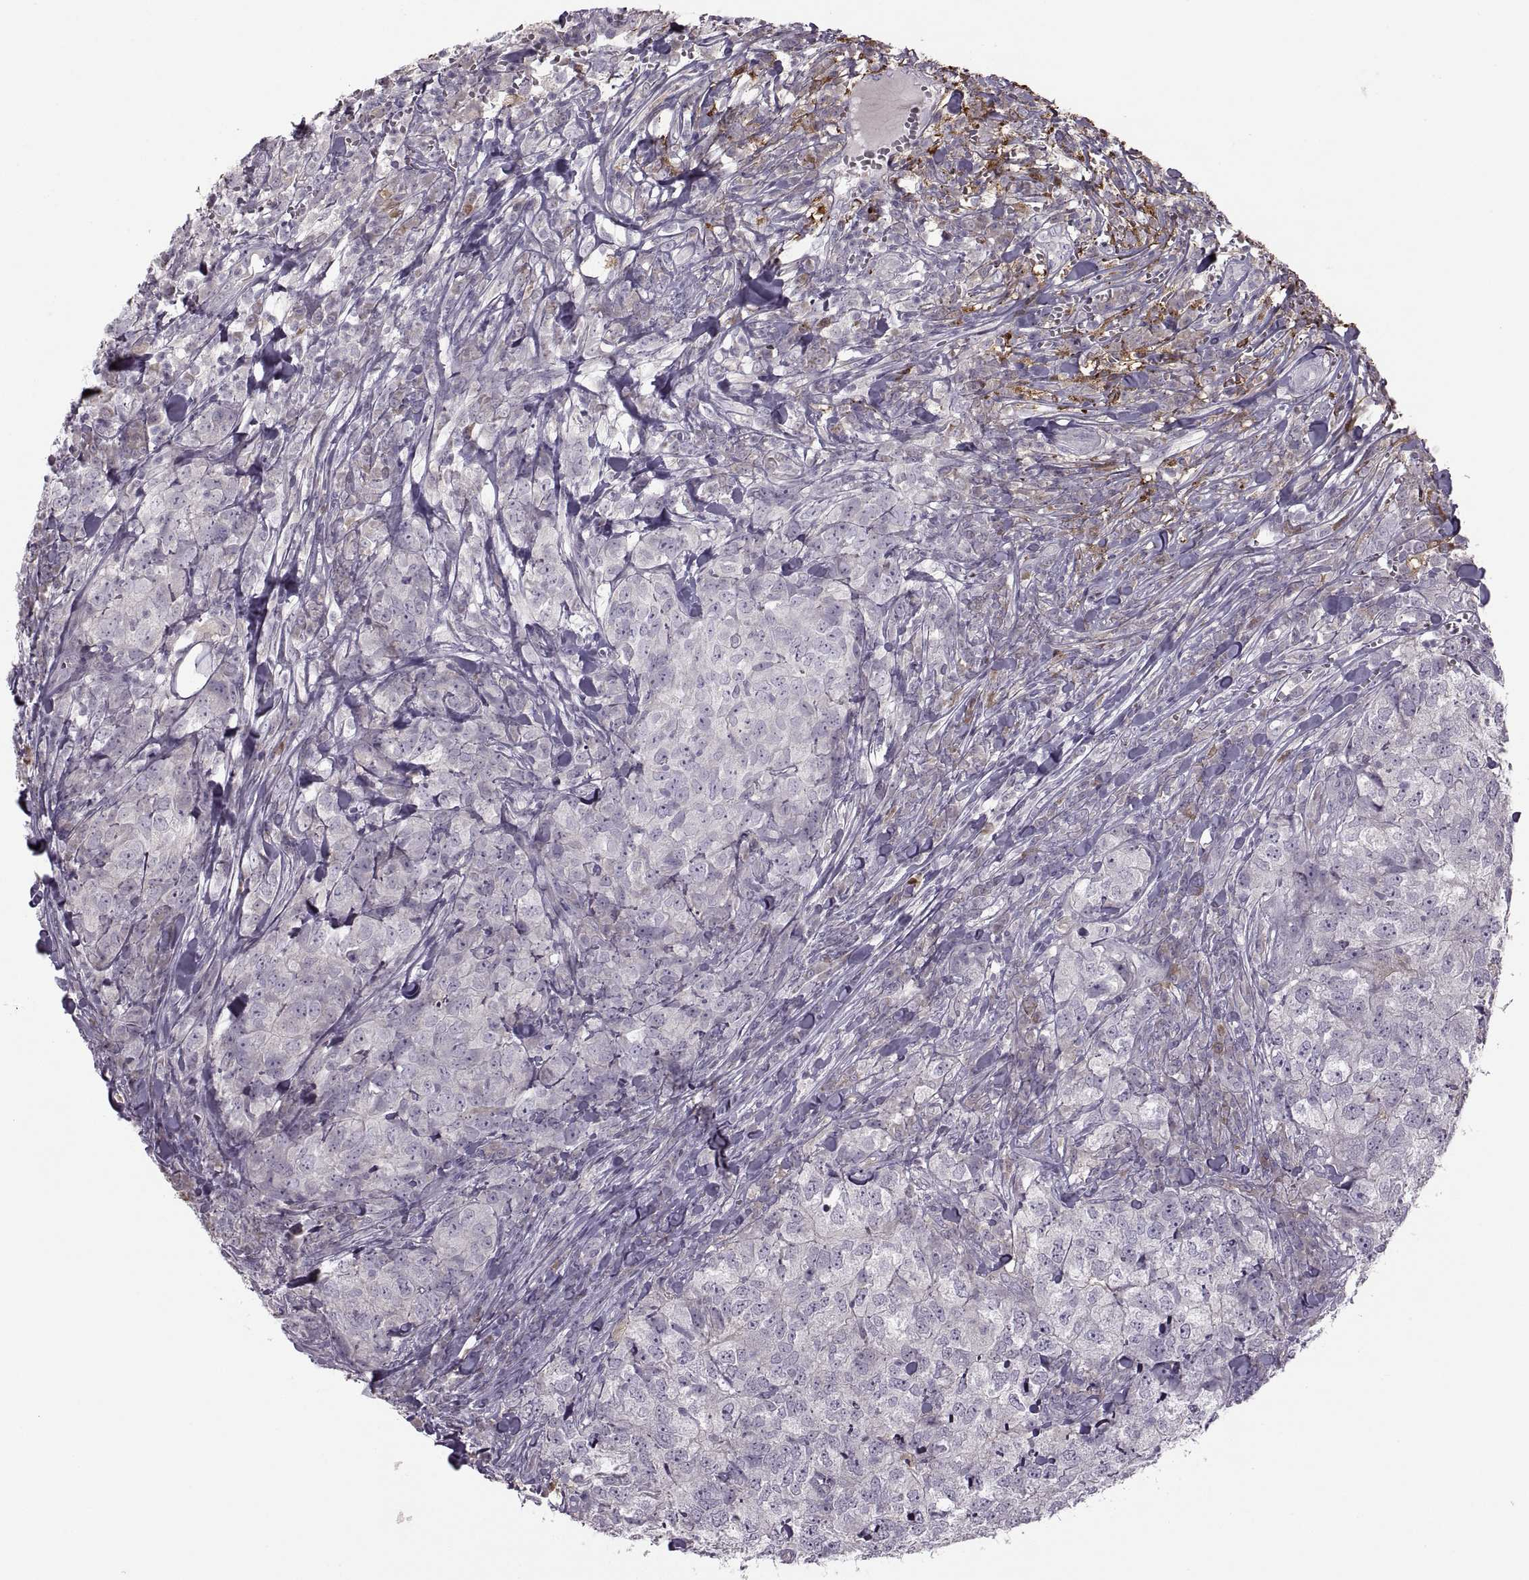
{"staining": {"intensity": "negative", "quantity": "none", "location": "none"}, "tissue": "breast cancer", "cell_type": "Tumor cells", "image_type": "cancer", "snomed": [{"axis": "morphology", "description": "Duct carcinoma"}, {"axis": "topography", "description": "Breast"}], "caption": "A histopathology image of human breast cancer is negative for staining in tumor cells.", "gene": "H2AP", "patient": {"sex": "female", "age": 30}}